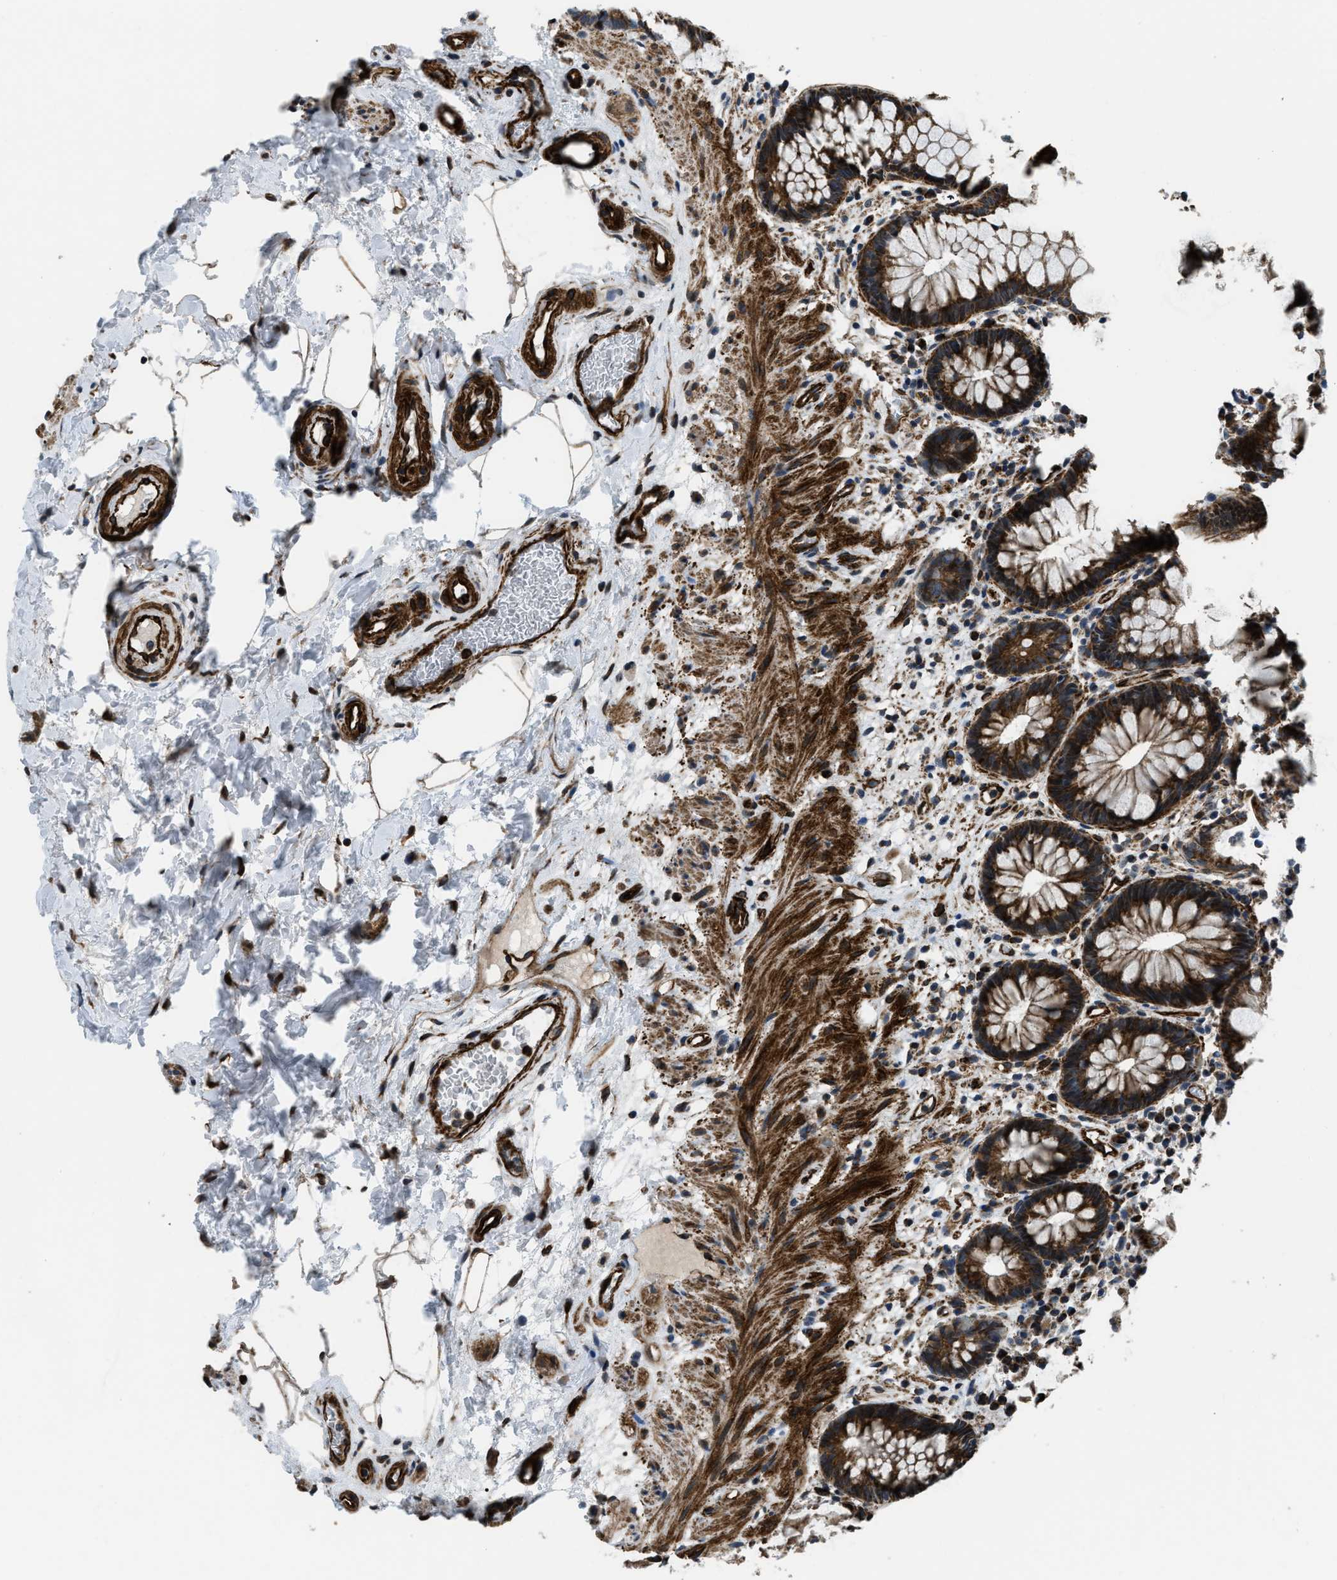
{"staining": {"intensity": "strong", "quantity": ">75%", "location": "cytoplasmic/membranous"}, "tissue": "rectum", "cell_type": "Glandular cells", "image_type": "normal", "snomed": [{"axis": "morphology", "description": "Normal tissue, NOS"}, {"axis": "topography", "description": "Rectum"}], "caption": "Human rectum stained for a protein (brown) demonstrates strong cytoplasmic/membranous positive staining in about >75% of glandular cells.", "gene": "GSDME", "patient": {"sex": "male", "age": 64}}